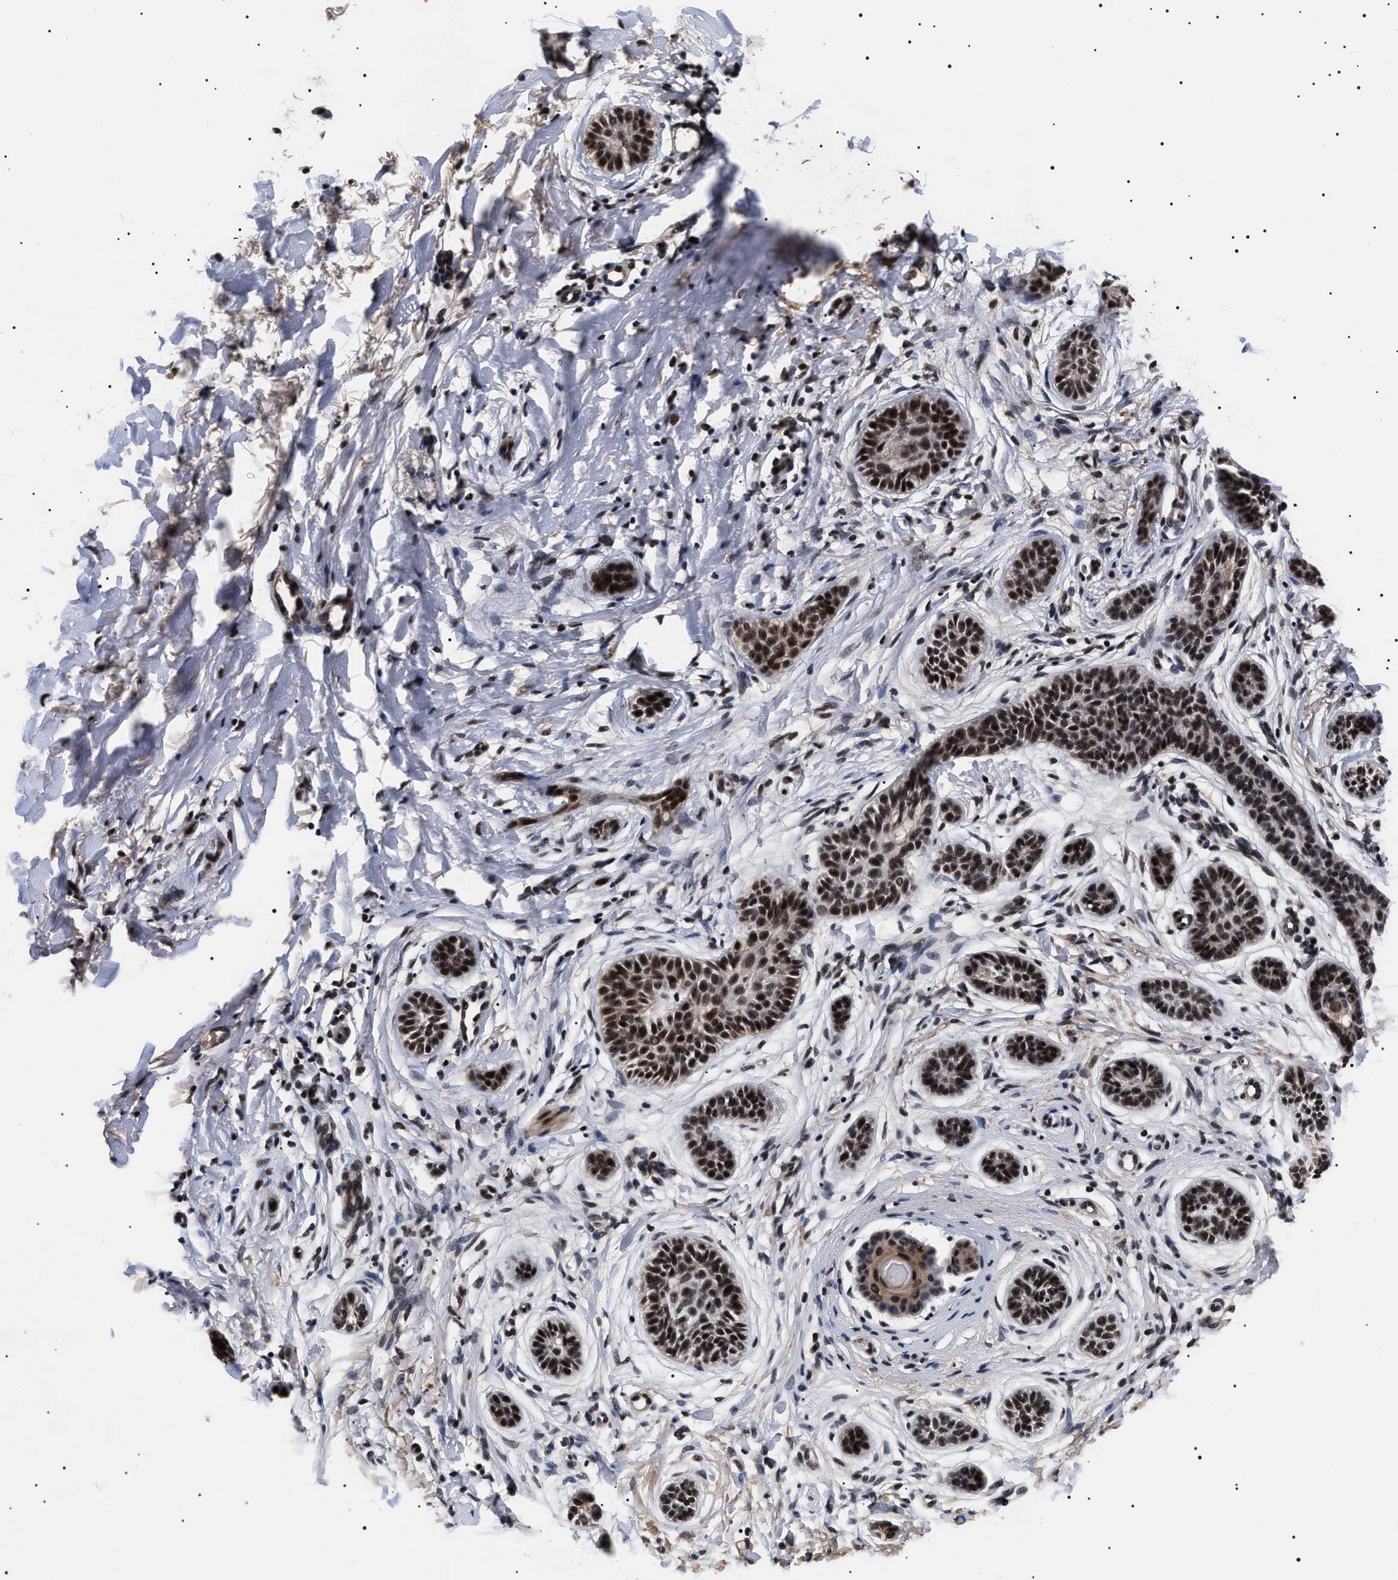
{"staining": {"intensity": "strong", "quantity": ">75%", "location": "nuclear"}, "tissue": "skin cancer", "cell_type": "Tumor cells", "image_type": "cancer", "snomed": [{"axis": "morphology", "description": "Normal tissue, NOS"}, {"axis": "morphology", "description": "Basal cell carcinoma"}, {"axis": "topography", "description": "Skin"}], "caption": "Tumor cells display strong nuclear positivity in about >75% of cells in skin cancer.", "gene": "CAAP1", "patient": {"sex": "male", "age": 63}}